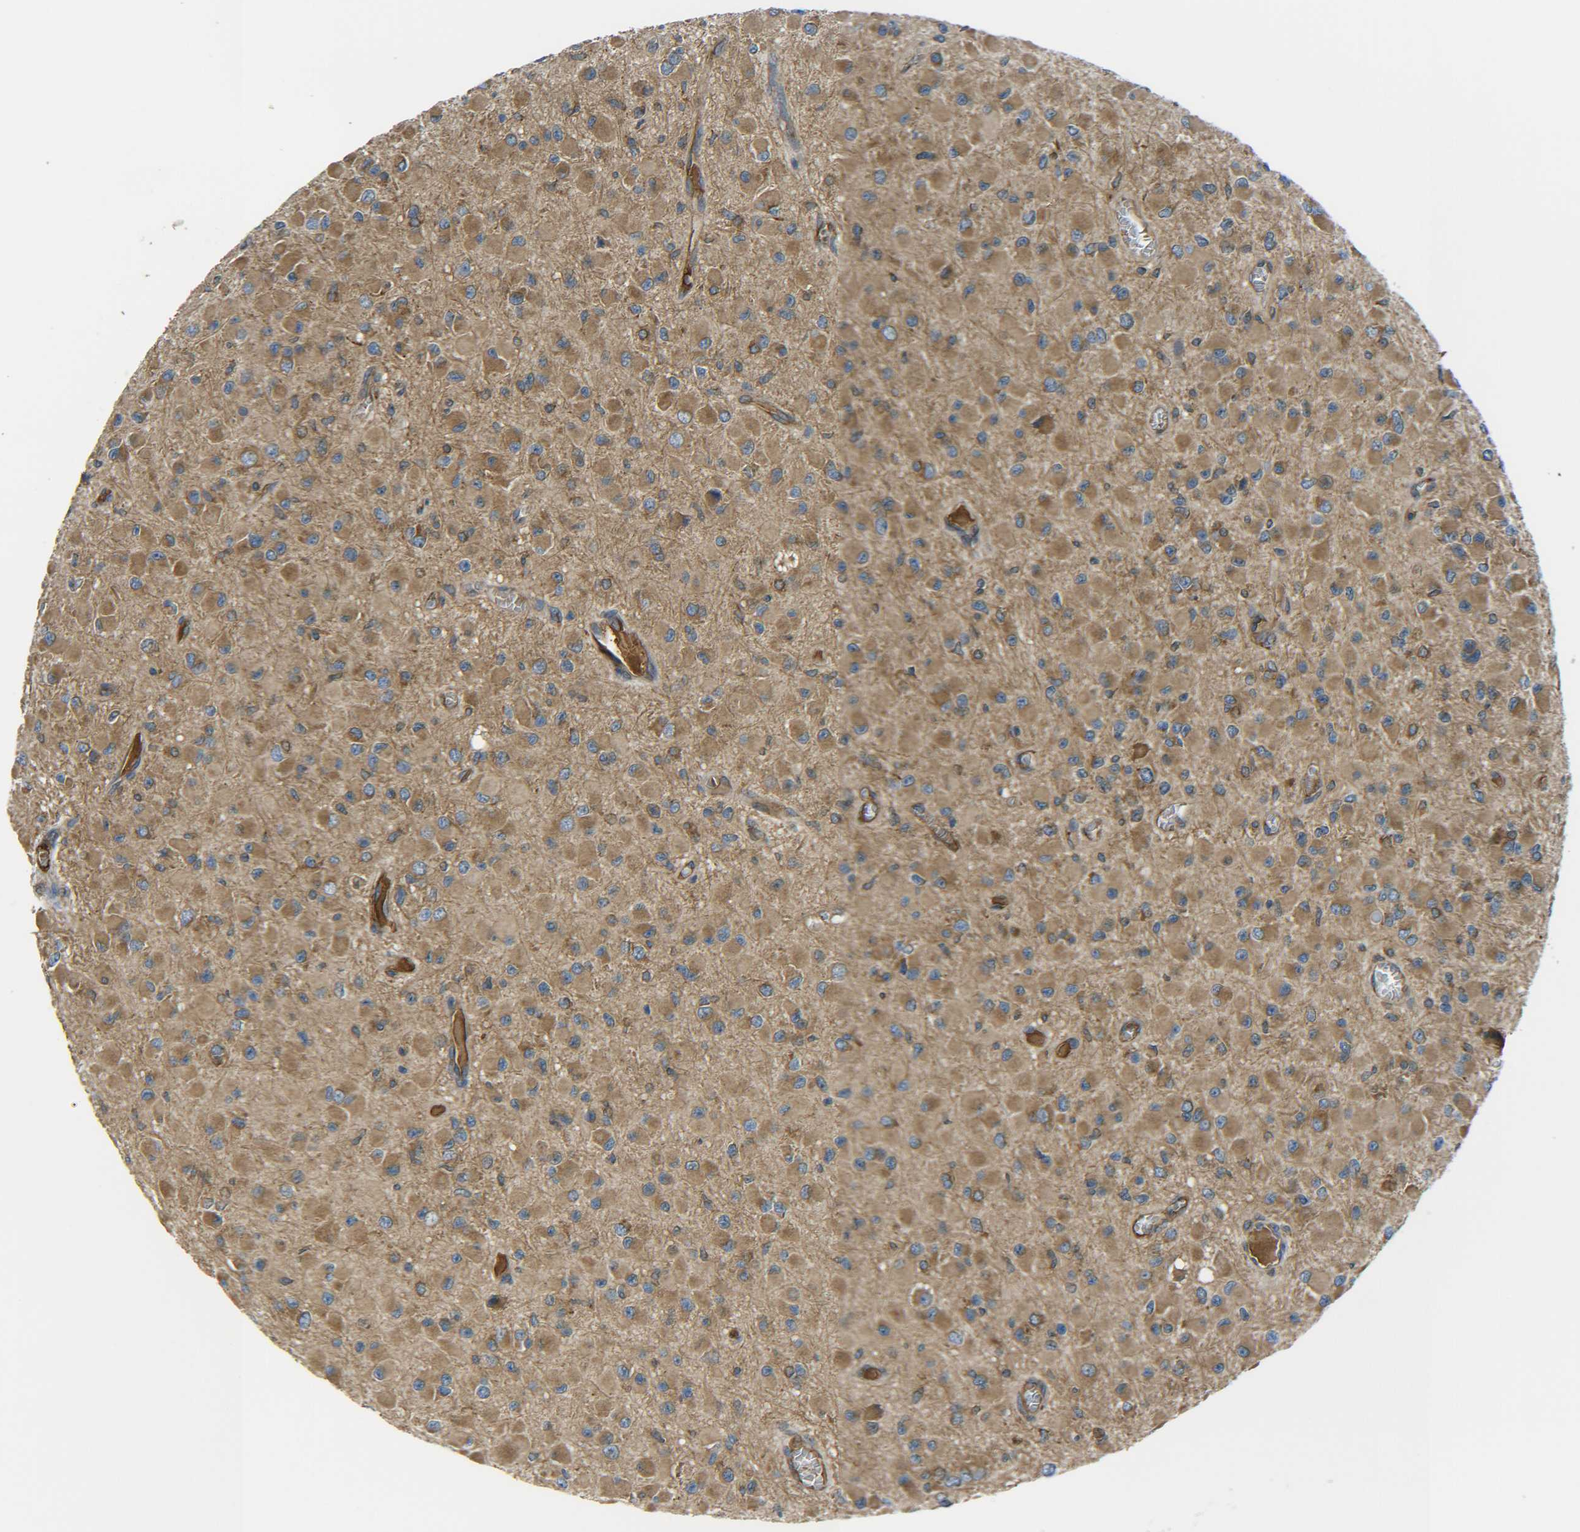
{"staining": {"intensity": "moderate", "quantity": ">75%", "location": "cytoplasmic/membranous"}, "tissue": "glioma", "cell_type": "Tumor cells", "image_type": "cancer", "snomed": [{"axis": "morphology", "description": "Glioma, malignant, Low grade"}, {"axis": "topography", "description": "Brain"}], "caption": "Glioma stained for a protein demonstrates moderate cytoplasmic/membranous positivity in tumor cells.", "gene": "PREB", "patient": {"sex": "male", "age": 42}}